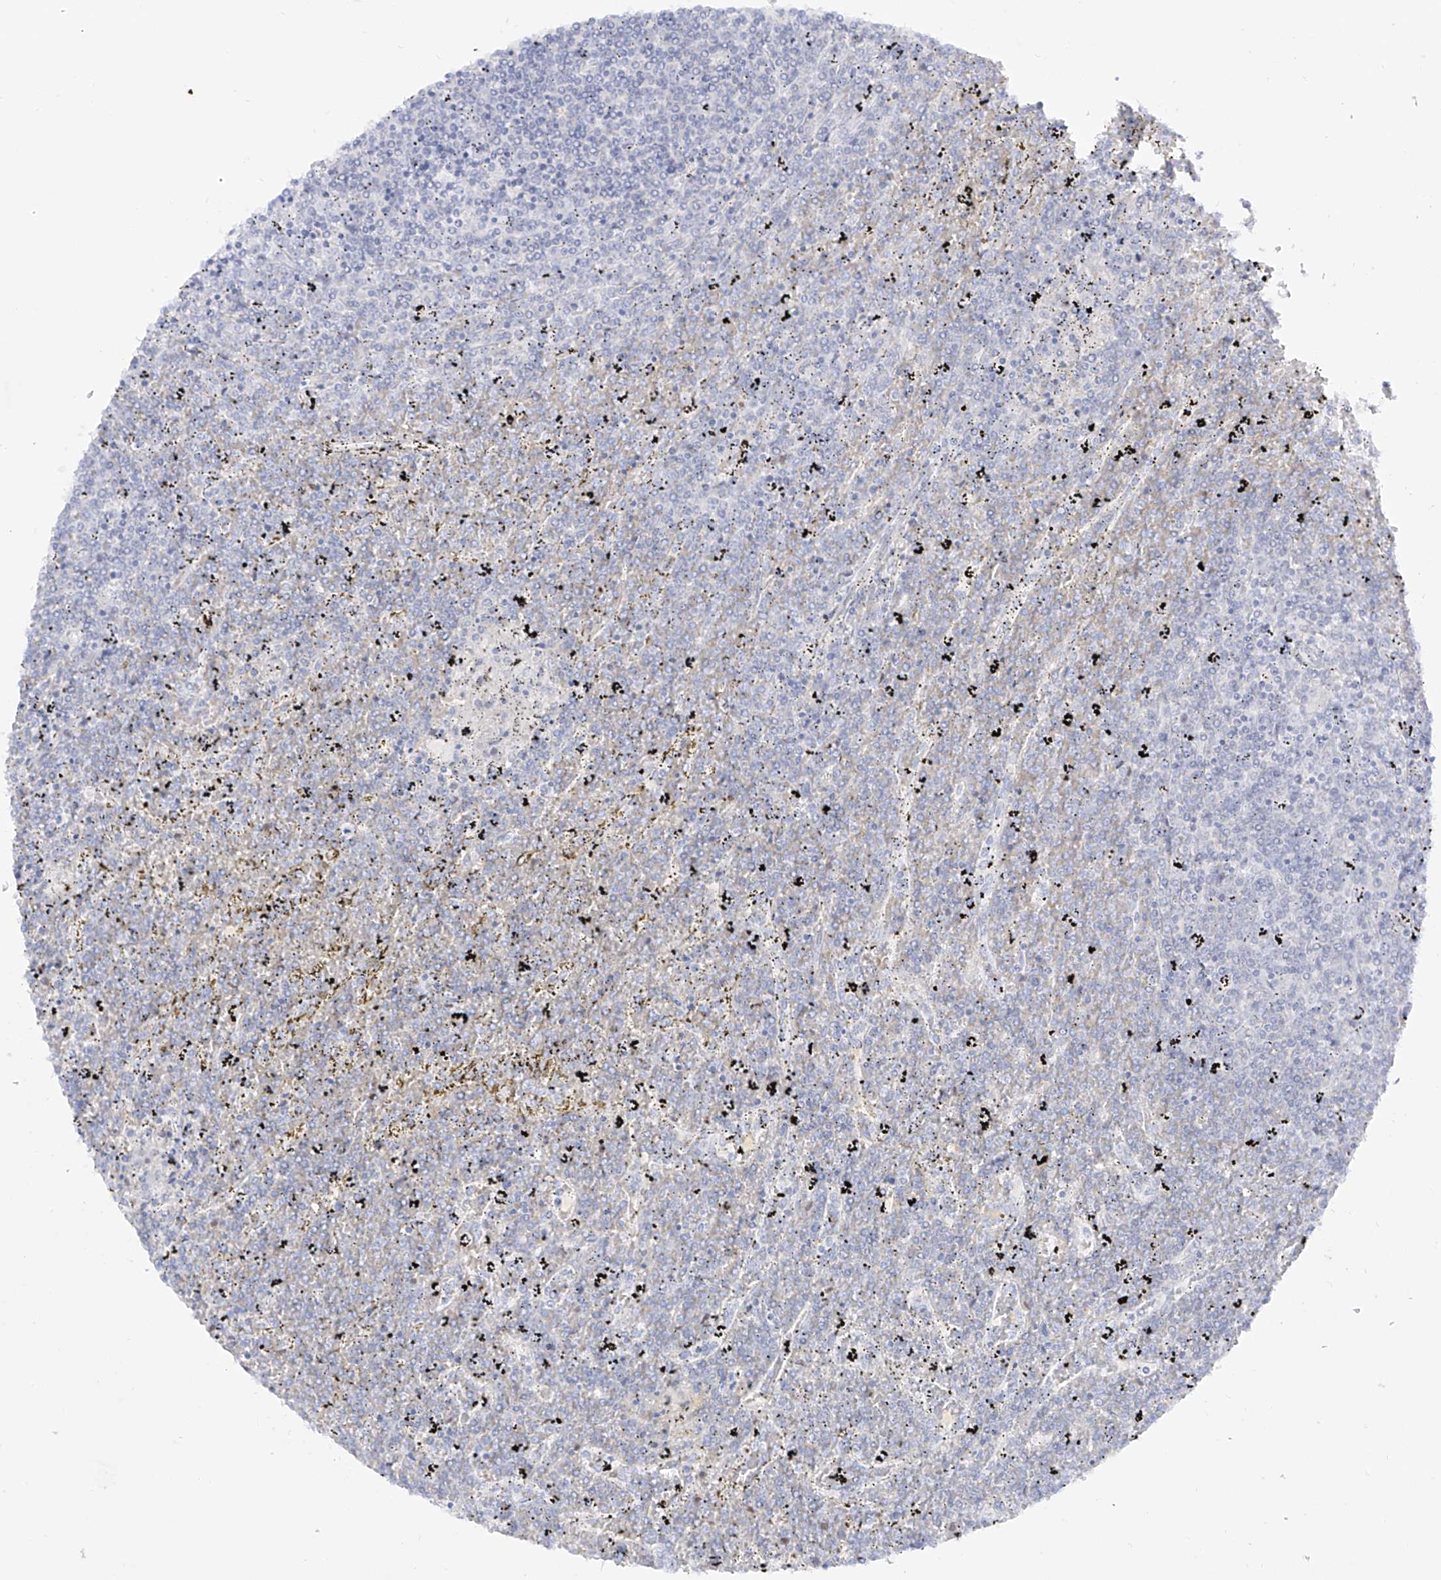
{"staining": {"intensity": "negative", "quantity": "none", "location": "none"}, "tissue": "lymphoma", "cell_type": "Tumor cells", "image_type": "cancer", "snomed": [{"axis": "morphology", "description": "Malignant lymphoma, non-Hodgkin's type, Low grade"}, {"axis": "topography", "description": "Spleen"}], "caption": "Immunohistochemistry image of lymphoma stained for a protein (brown), which shows no expression in tumor cells.", "gene": "DMKN", "patient": {"sex": "female", "age": 19}}